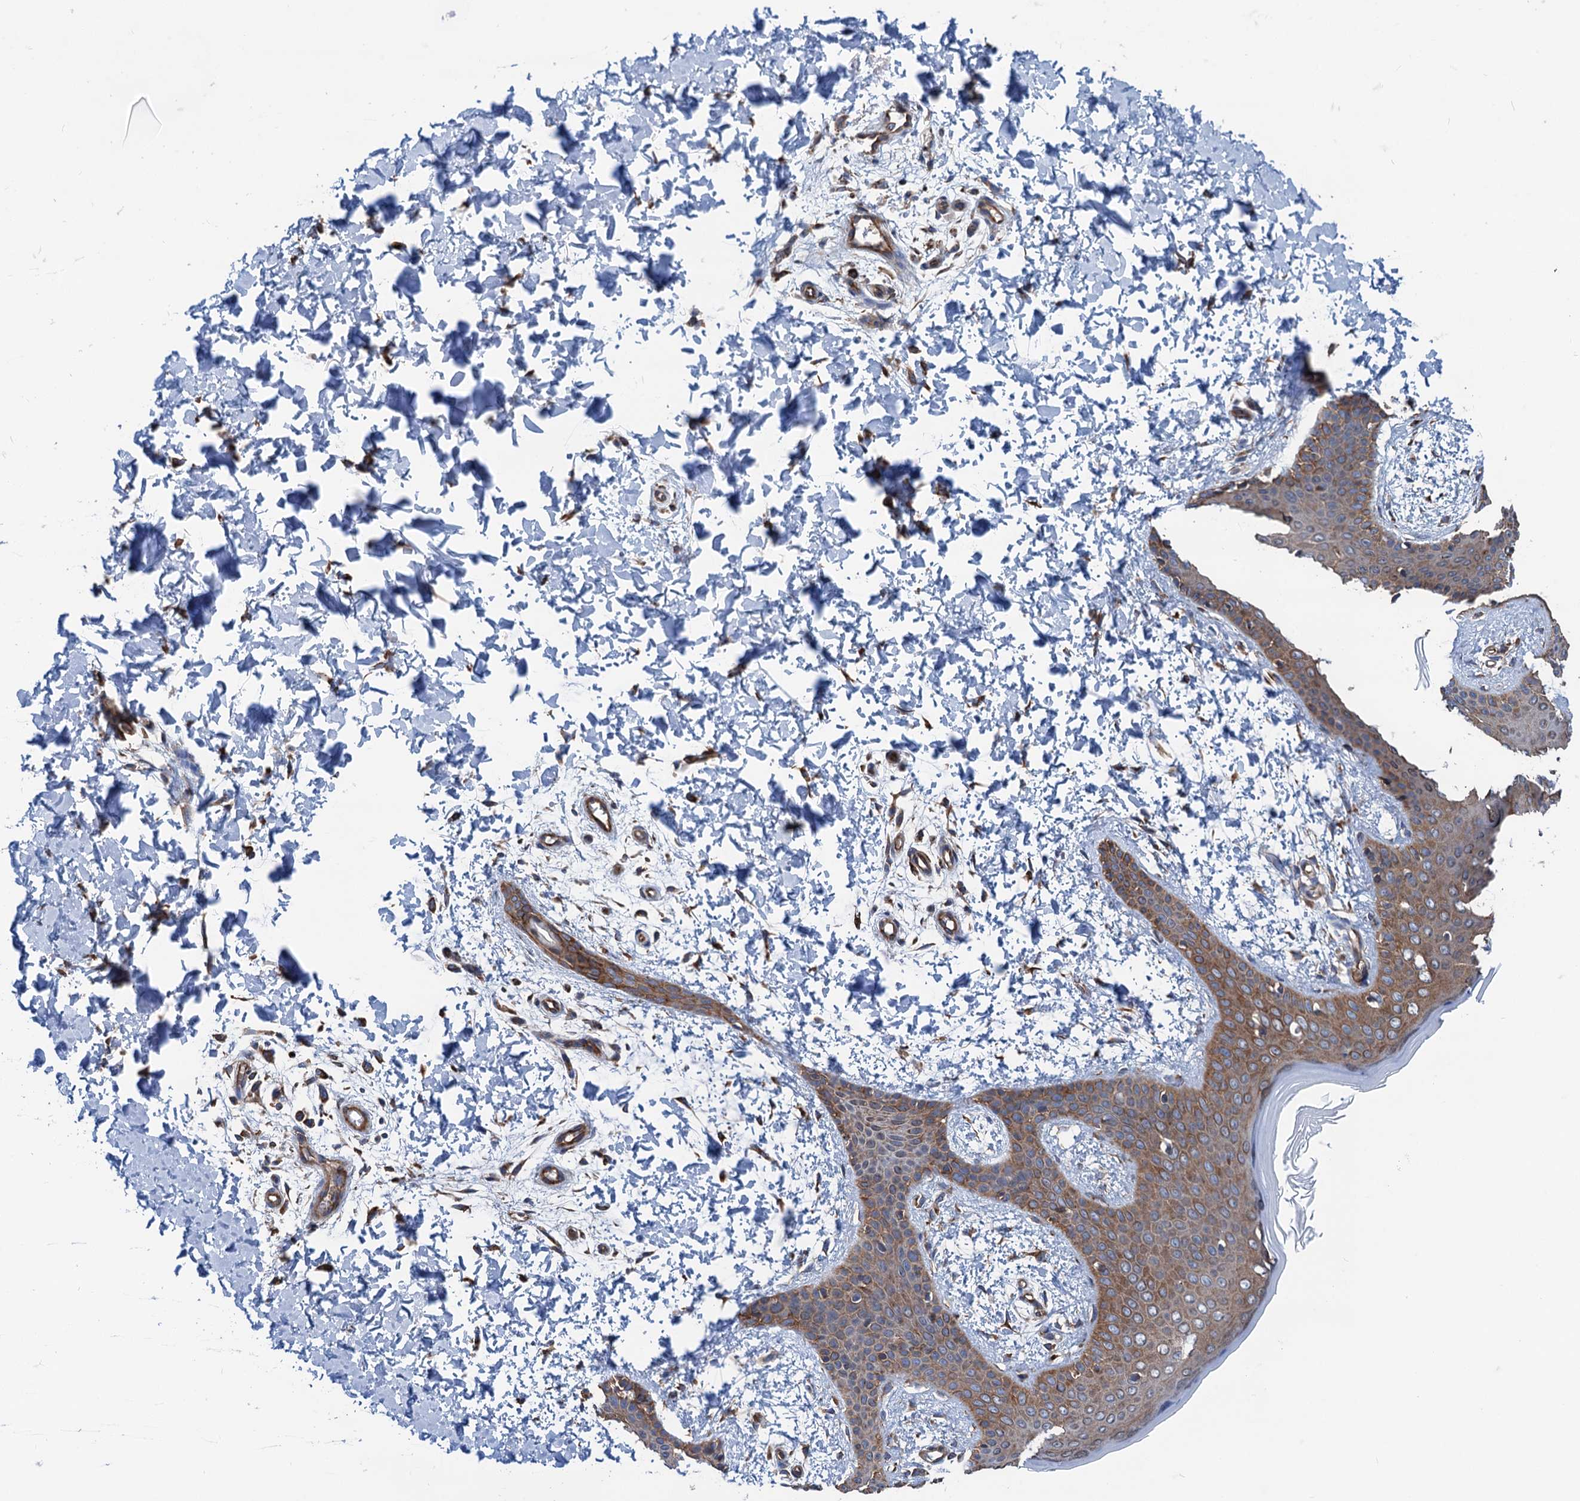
{"staining": {"intensity": "moderate", "quantity": "25%-75%", "location": "cytoplasmic/membranous"}, "tissue": "skin", "cell_type": "Fibroblasts", "image_type": "normal", "snomed": [{"axis": "morphology", "description": "Normal tissue, NOS"}, {"axis": "topography", "description": "Skin"}], "caption": "Protein staining by immunohistochemistry (IHC) exhibits moderate cytoplasmic/membranous staining in approximately 25%-75% of fibroblasts in unremarkable skin.", "gene": "SLC12A7", "patient": {"sex": "male", "age": 36}}